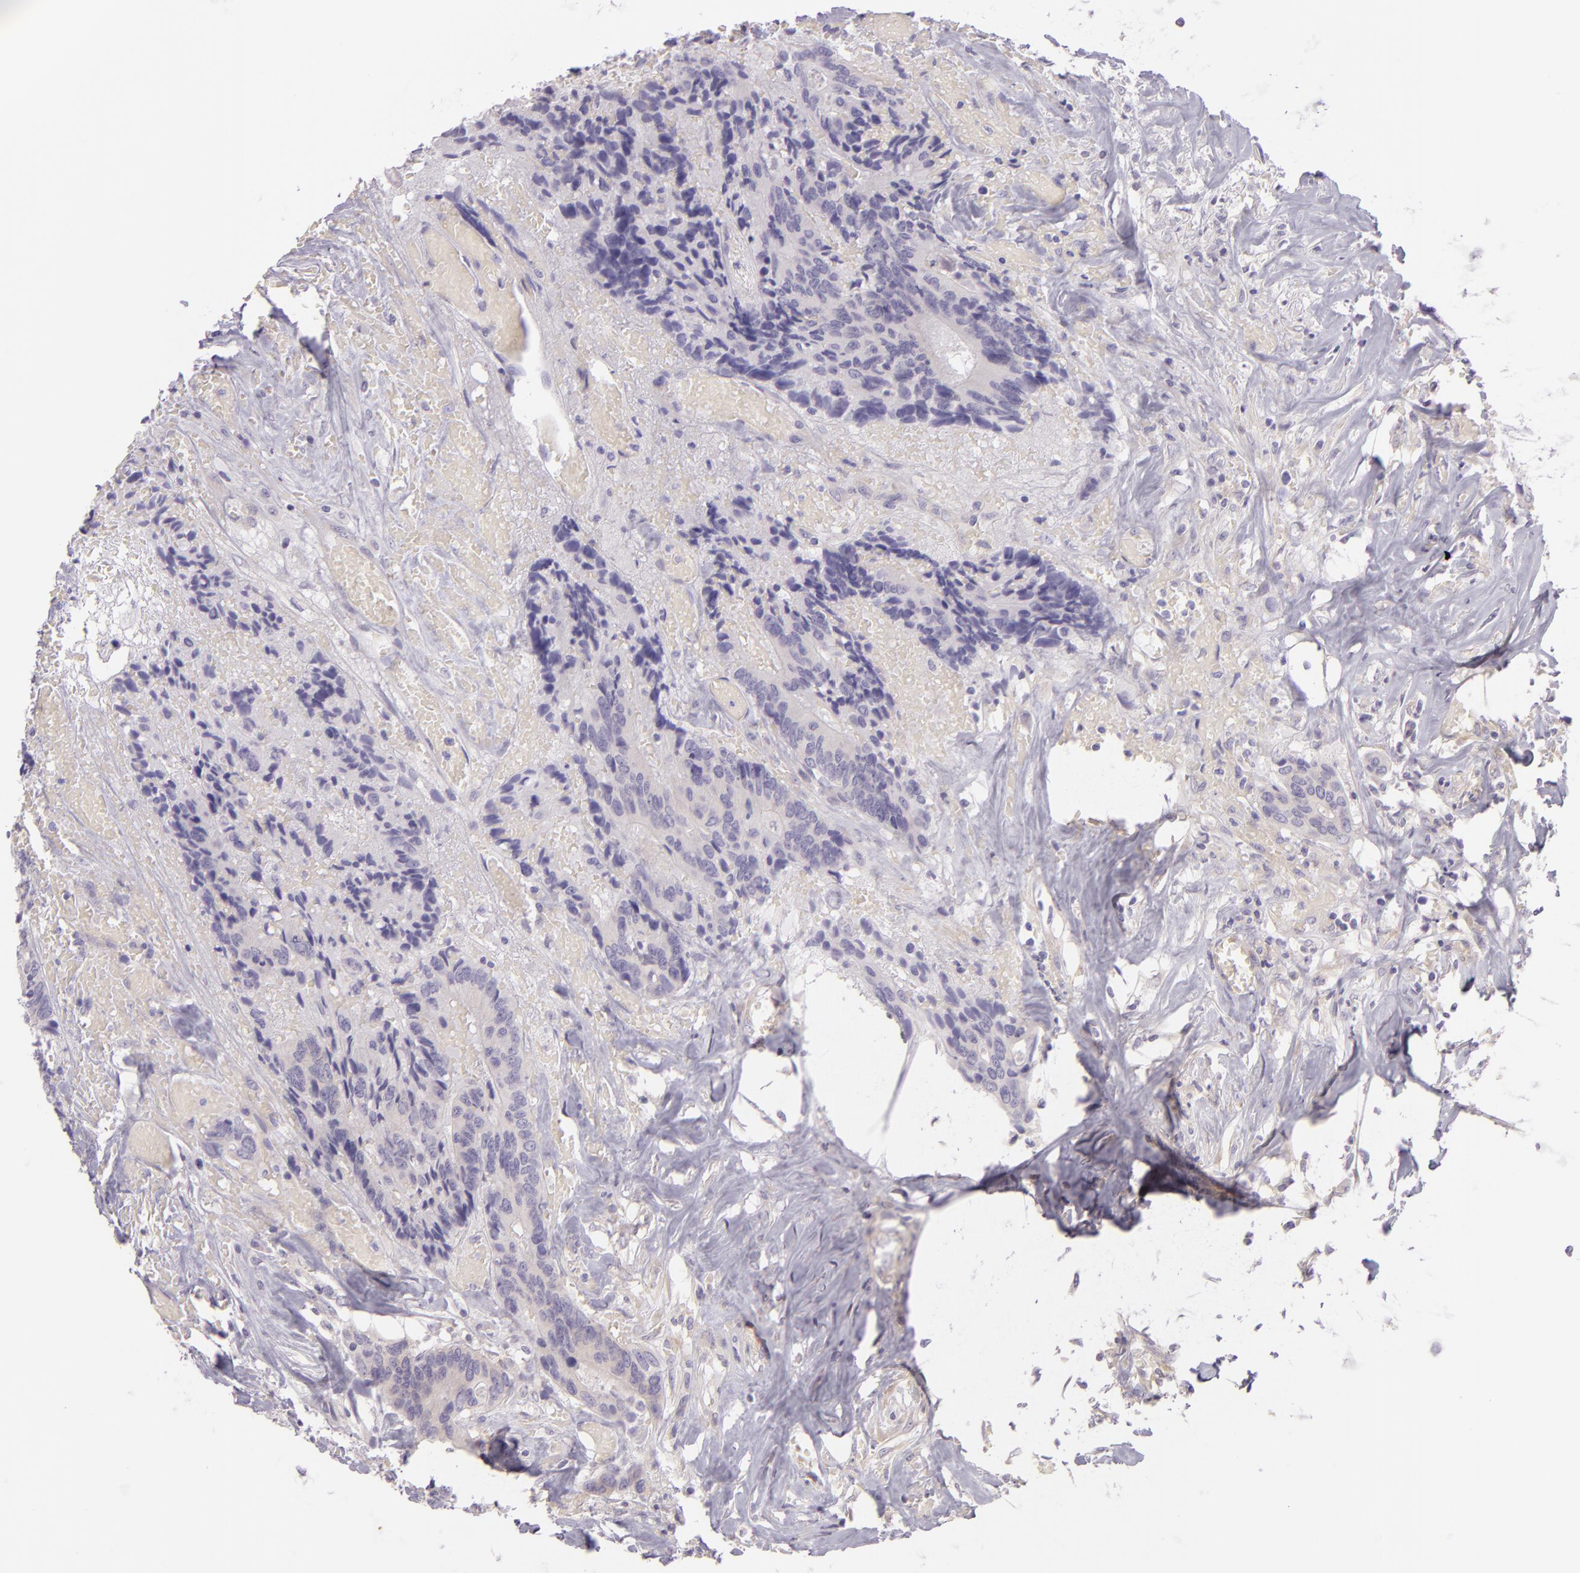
{"staining": {"intensity": "negative", "quantity": "none", "location": "none"}, "tissue": "colorectal cancer", "cell_type": "Tumor cells", "image_type": "cancer", "snomed": [{"axis": "morphology", "description": "Adenocarcinoma, NOS"}, {"axis": "topography", "description": "Rectum"}], "caption": "Immunohistochemical staining of colorectal cancer (adenocarcinoma) displays no significant staining in tumor cells.", "gene": "ZC3H7B", "patient": {"sex": "male", "age": 55}}